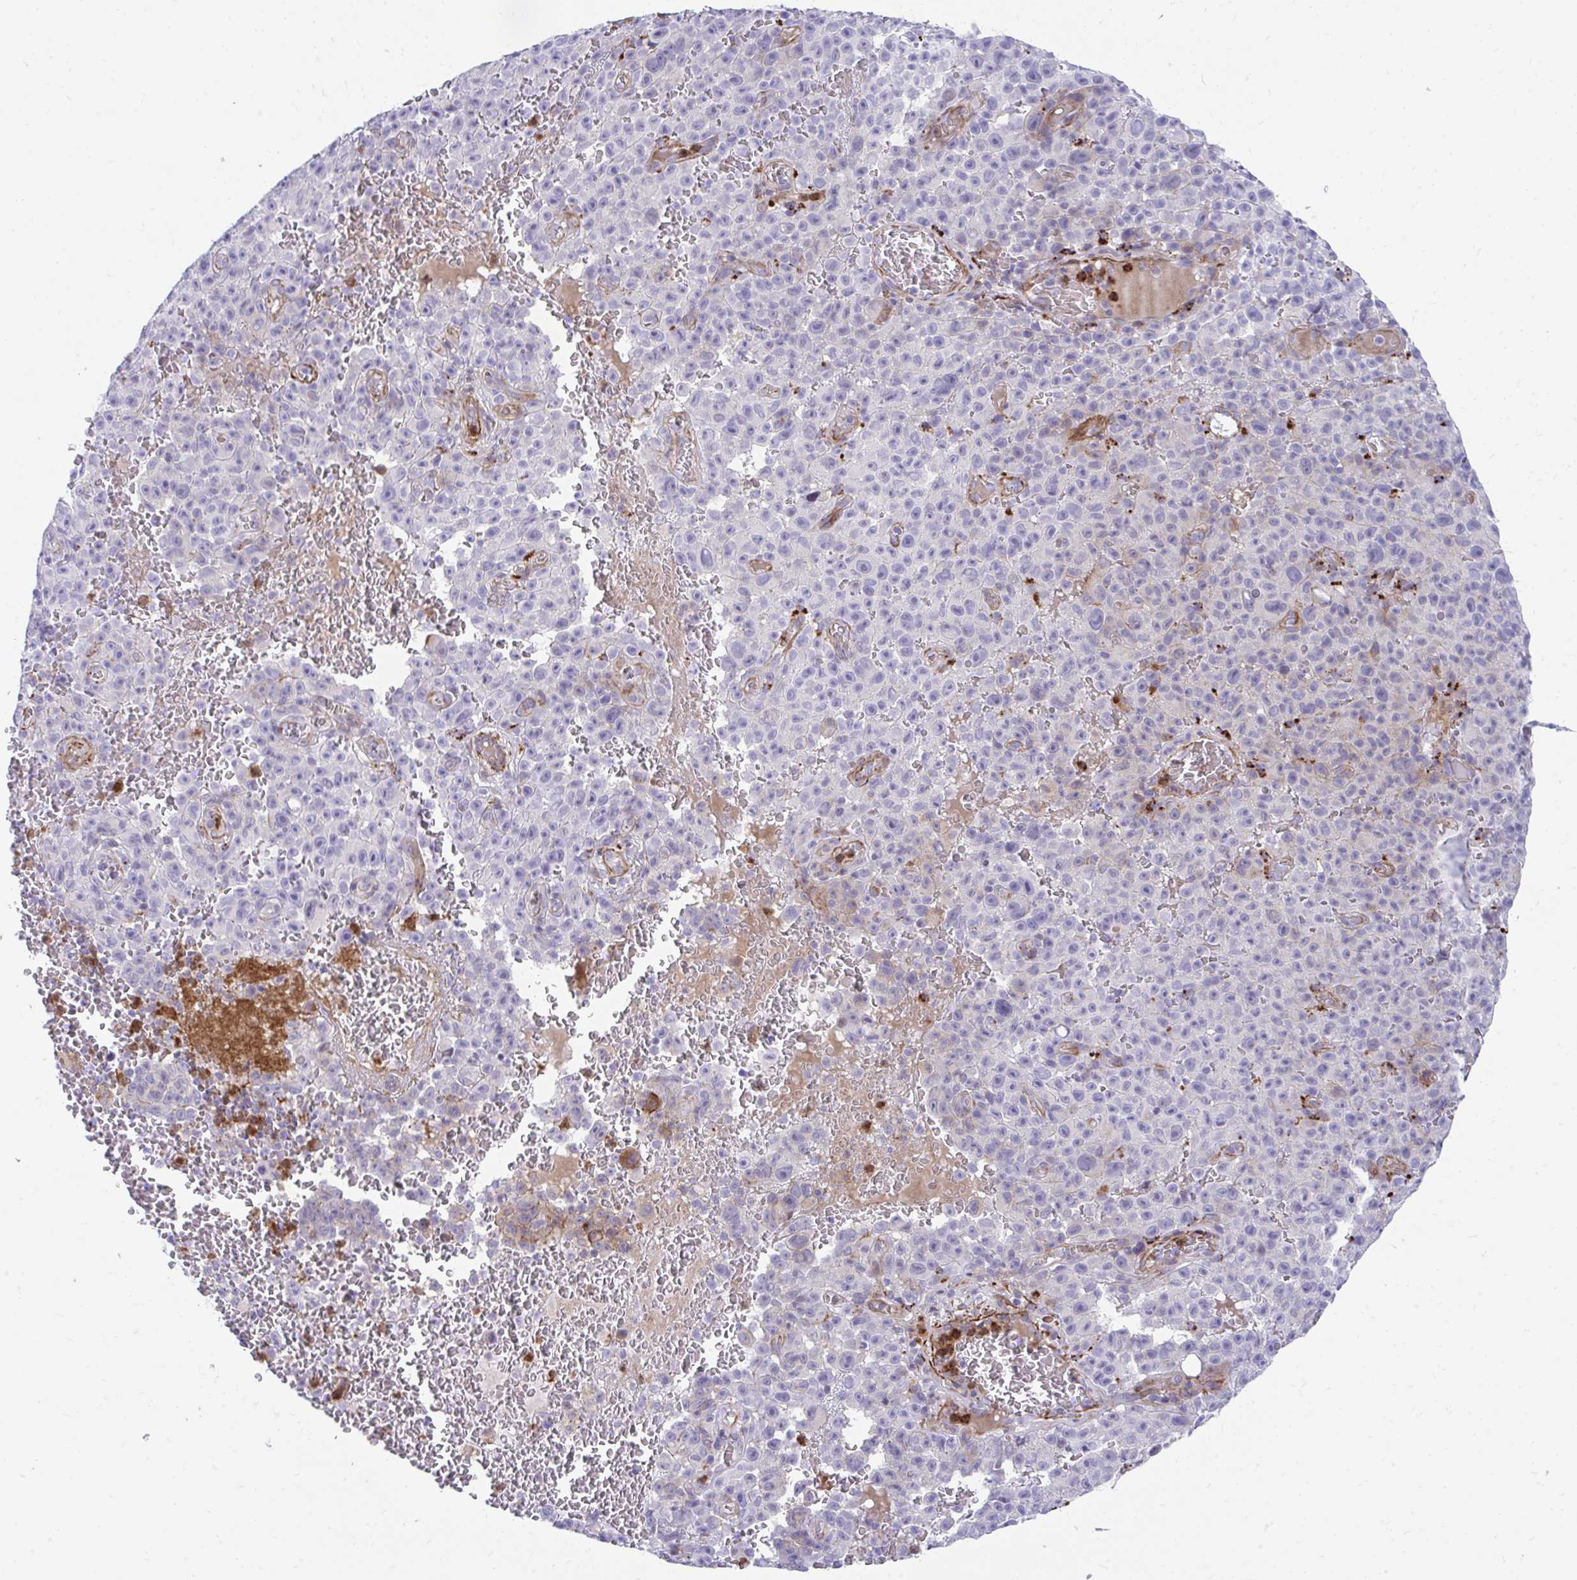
{"staining": {"intensity": "negative", "quantity": "none", "location": "none"}, "tissue": "melanoma", "cell_type": "Tumor cells", "image_type": "cancer", "snomed": [{"axis": "morphology", "description": "Malignant melanoma, NOS"}, {"axis": "topography", "description": "Skin"}], "caption": "This is an IHC image of human malignant melanoma. There is no expression in tumor cells.", "gene": "CSTB", "patient": {"sex": "female", "age": 82}}